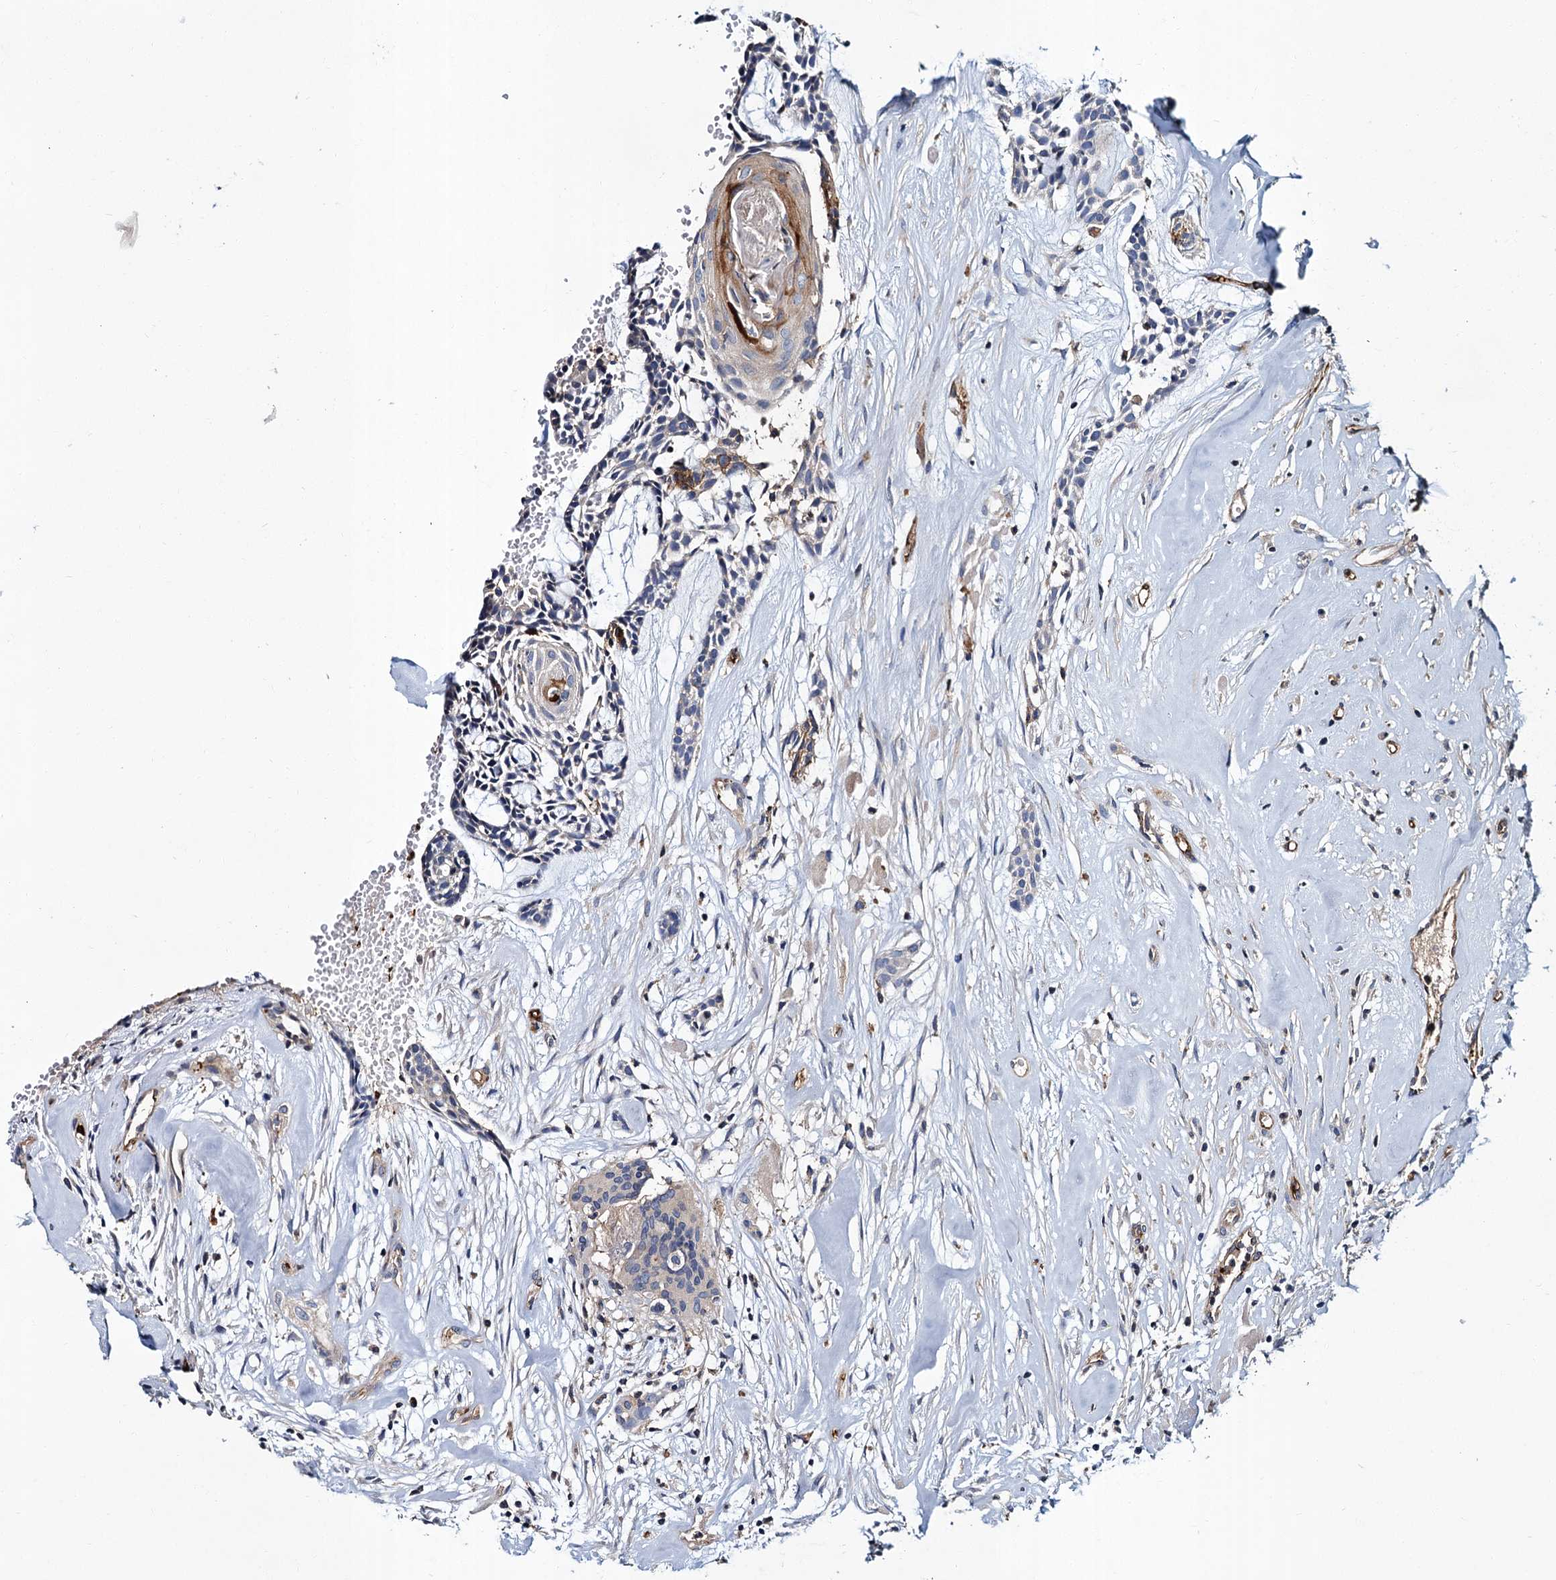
{"staining": {"intensity": "negative", "quantity": "none", "location": "none"}, "tissue": "head and neck cancer", "cell_type": "Tumor cells", "image_type": "cancer", "snomed": [{"axis": "morphology", "description": "Adenocarcinoma, NOS"}, {"axis": "topography", "description": "Subcutis"}, {"axis": "topography", "description": "Head-Neck"}], "caption": "High magnification brightfield microscopy of head and neck cancer stained with DAB (brown) and counterstained with hematoxylin (blue): tumor cells show no significant expression. (DAB (3,3'-diaminobenzidine) IHC, high magnification).", "gene": "CACNA1C", "patient": {"sex": "female", "age": 73}}